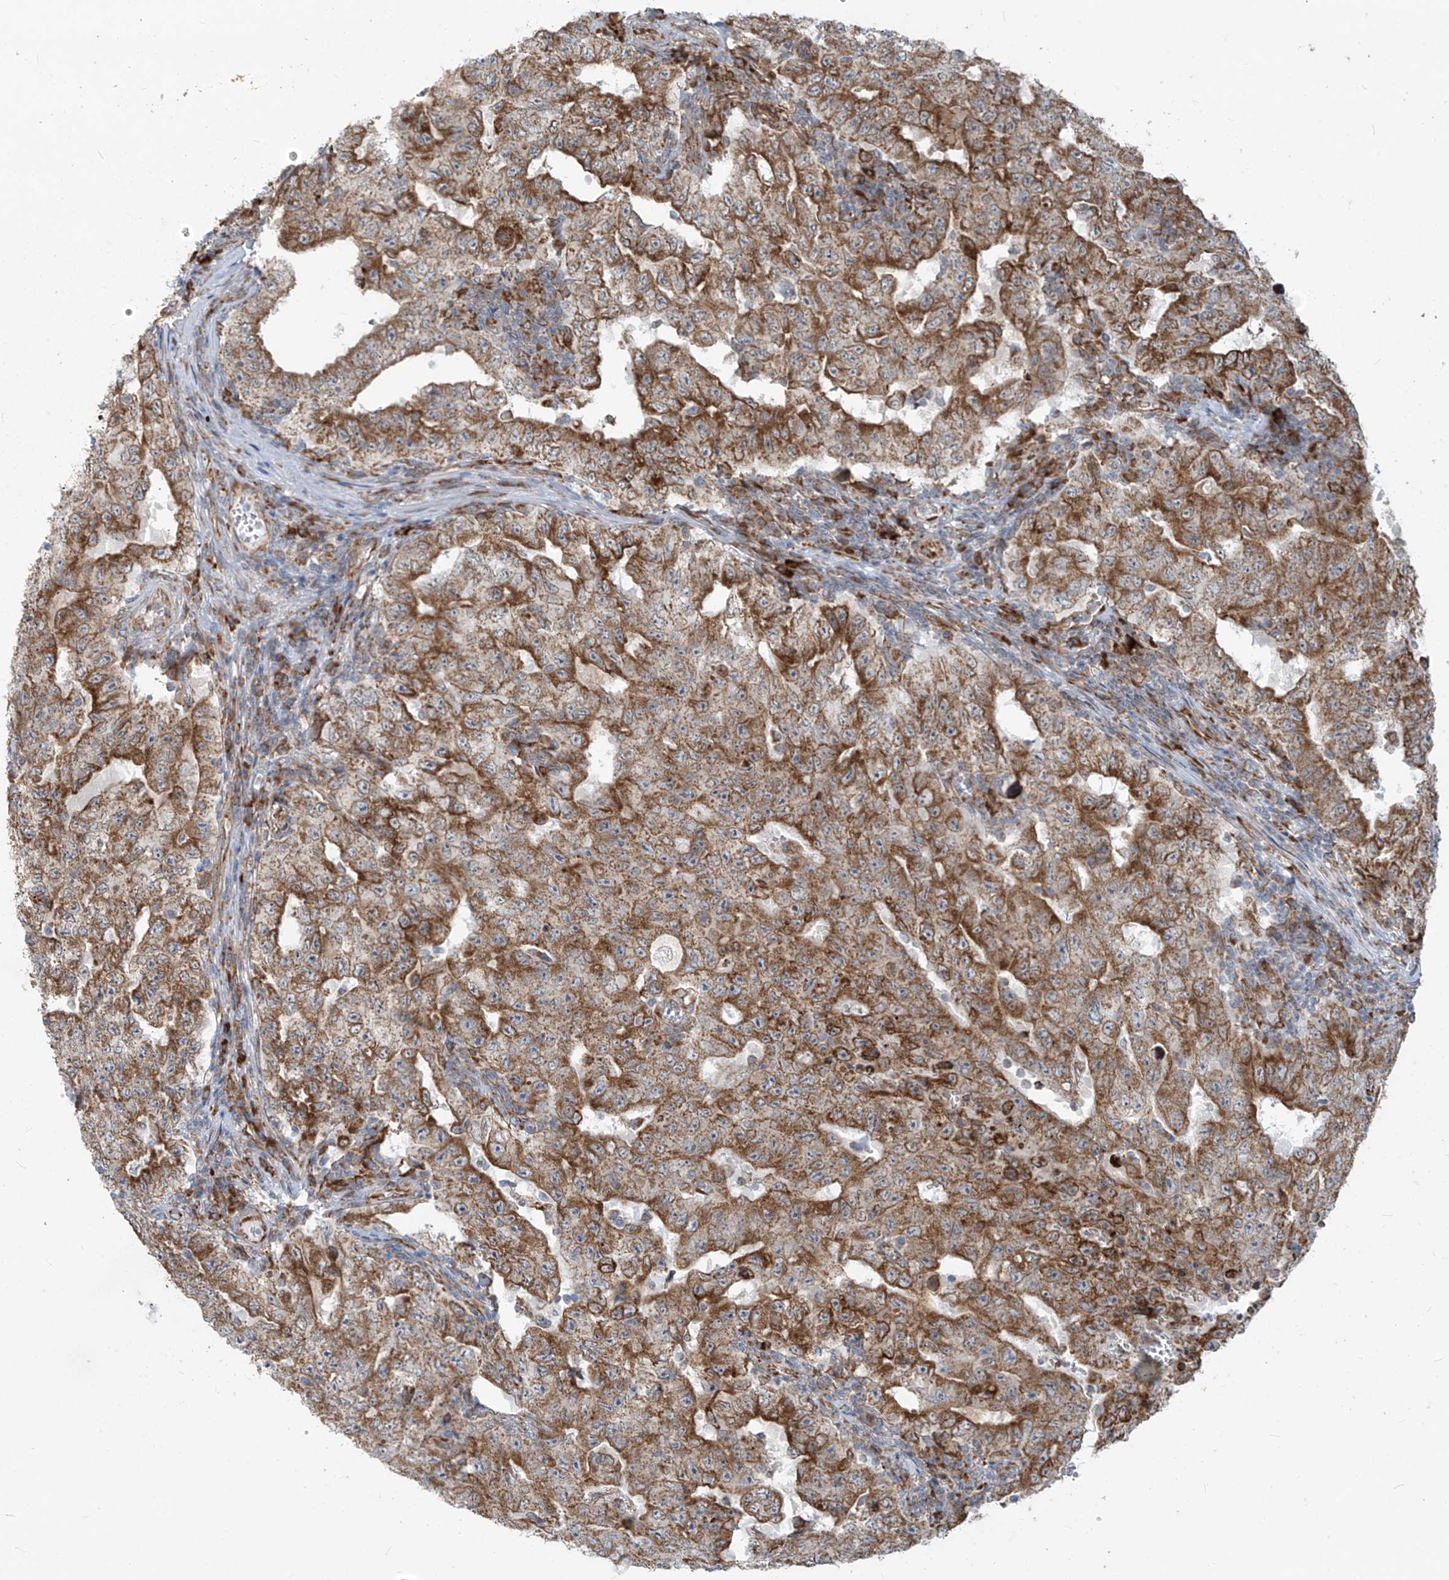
{"staining": {"intensity": "moderate", "quantity": ">75%", "location": "cytoplasmic/membranous"}, "tissue": "testis cancer", "cell_type": "Tumor cells", "image_type": "cancer", "snomed": [{"axis": "morphology", "description": "Carcinoma, Embryonal, NOS"}, {"axis": "topography", "description": "Testis"}], "caption": "Immunohistochemical staining of human testis embryonal carcinoma displays medium levels of moderate cytoplasmic/membranous positivity in about >75% of tumor cells.", "gene": "KATNIP", "patient": {"sex": "male", "age": 26}}